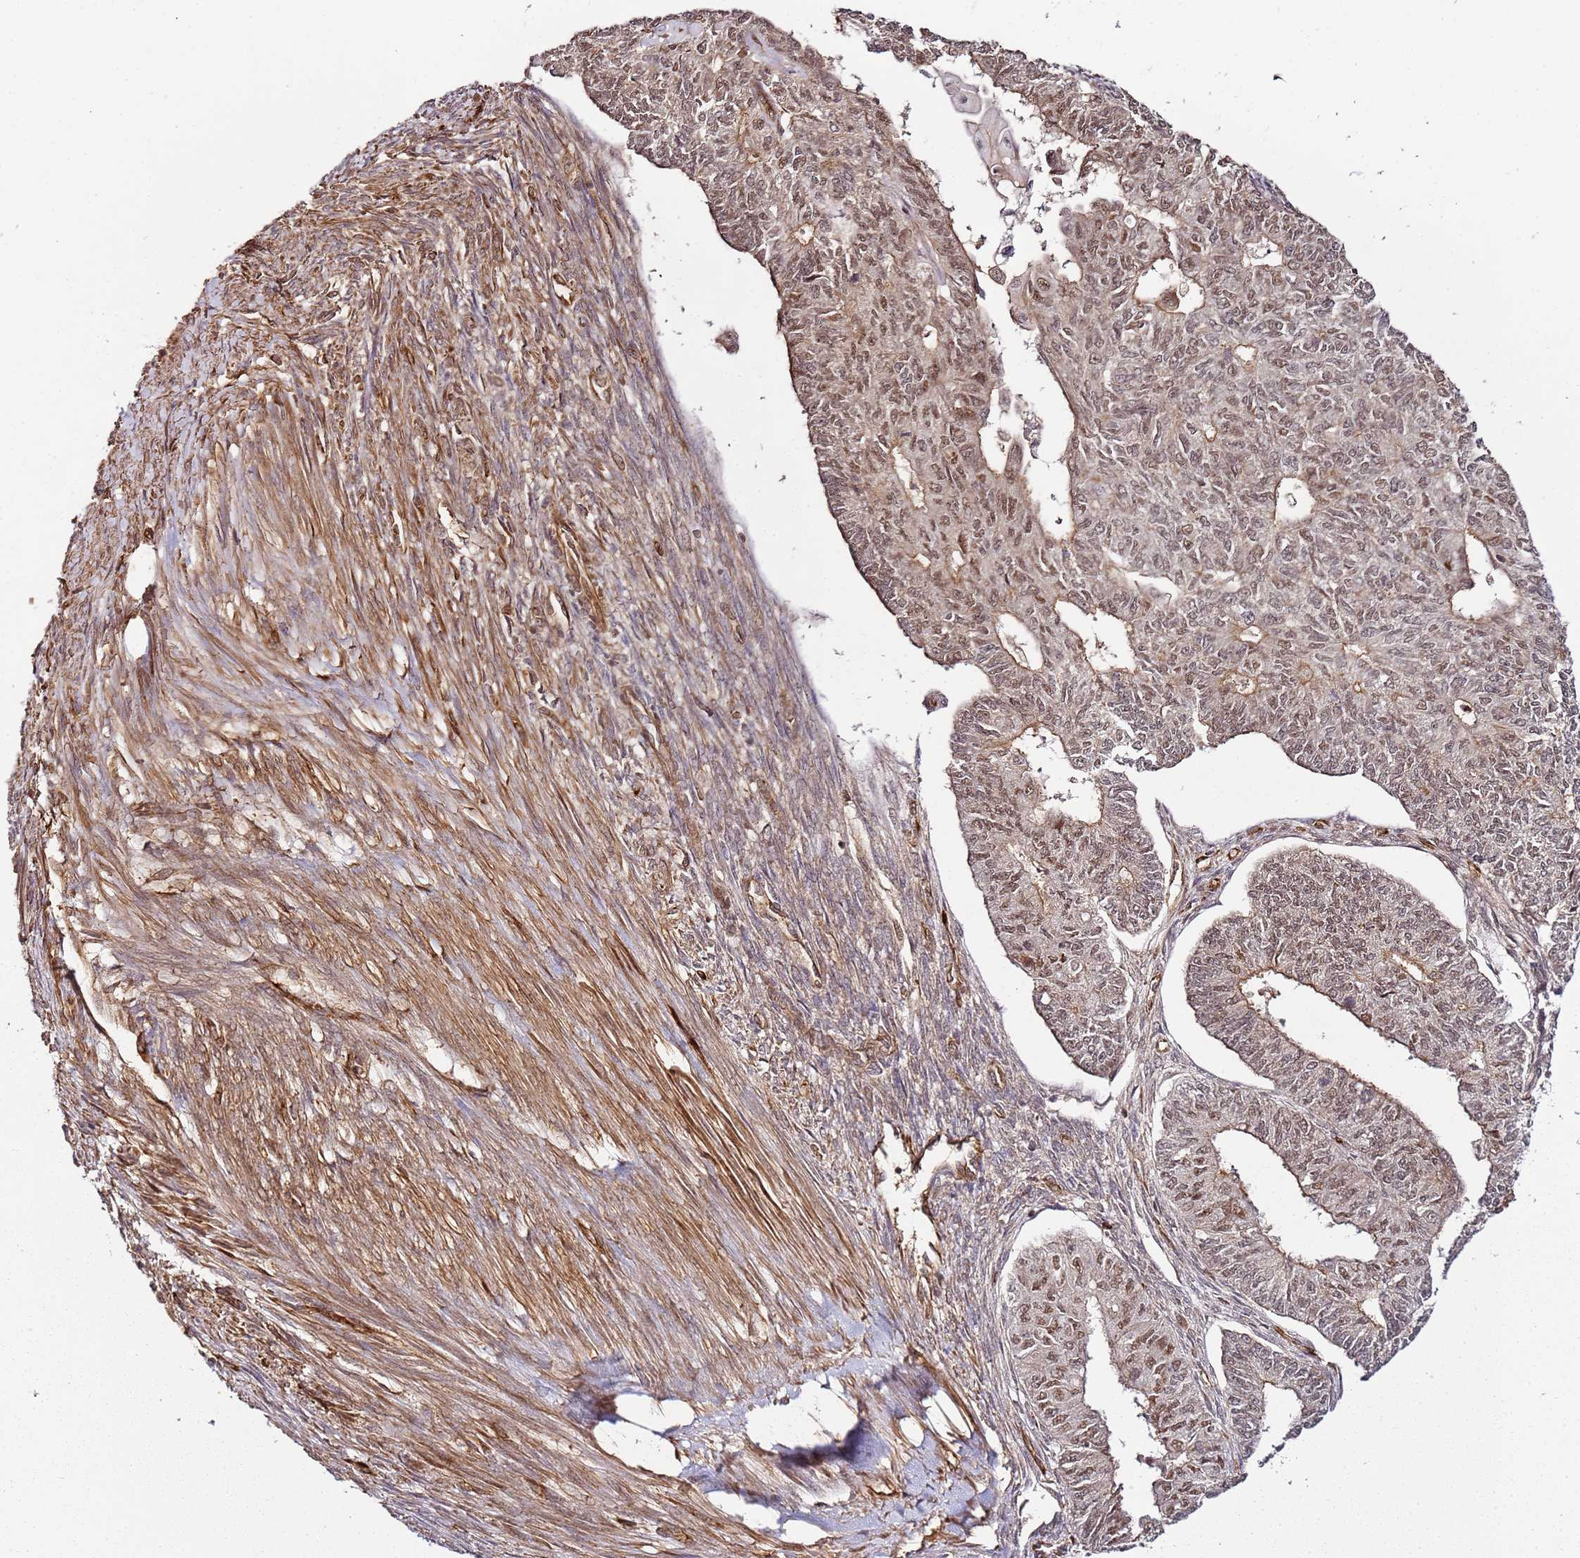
{"staining": {"intensity": "weak", "quantity": ">75%", "location": "nuclear"}, "tissue": "endometrial cancer", "cell_type": "Tumor cells", "image_type": "cancer", "snomed": [{"axis": "morphology", "description": "Adenocarcinoma, NOS"}, {"axis": "topography", "description": "Endometrium"}], "caption": "Endometrial cancer (adenocarcinoma) tissue demonstrates weak nuclear staining in about >75% of tumor cells, visualized by immunohistochemistry. Nuclei are stained in blue.", "gene": "CCNYL1", "patient": {"sex": "female", "age": 32}}